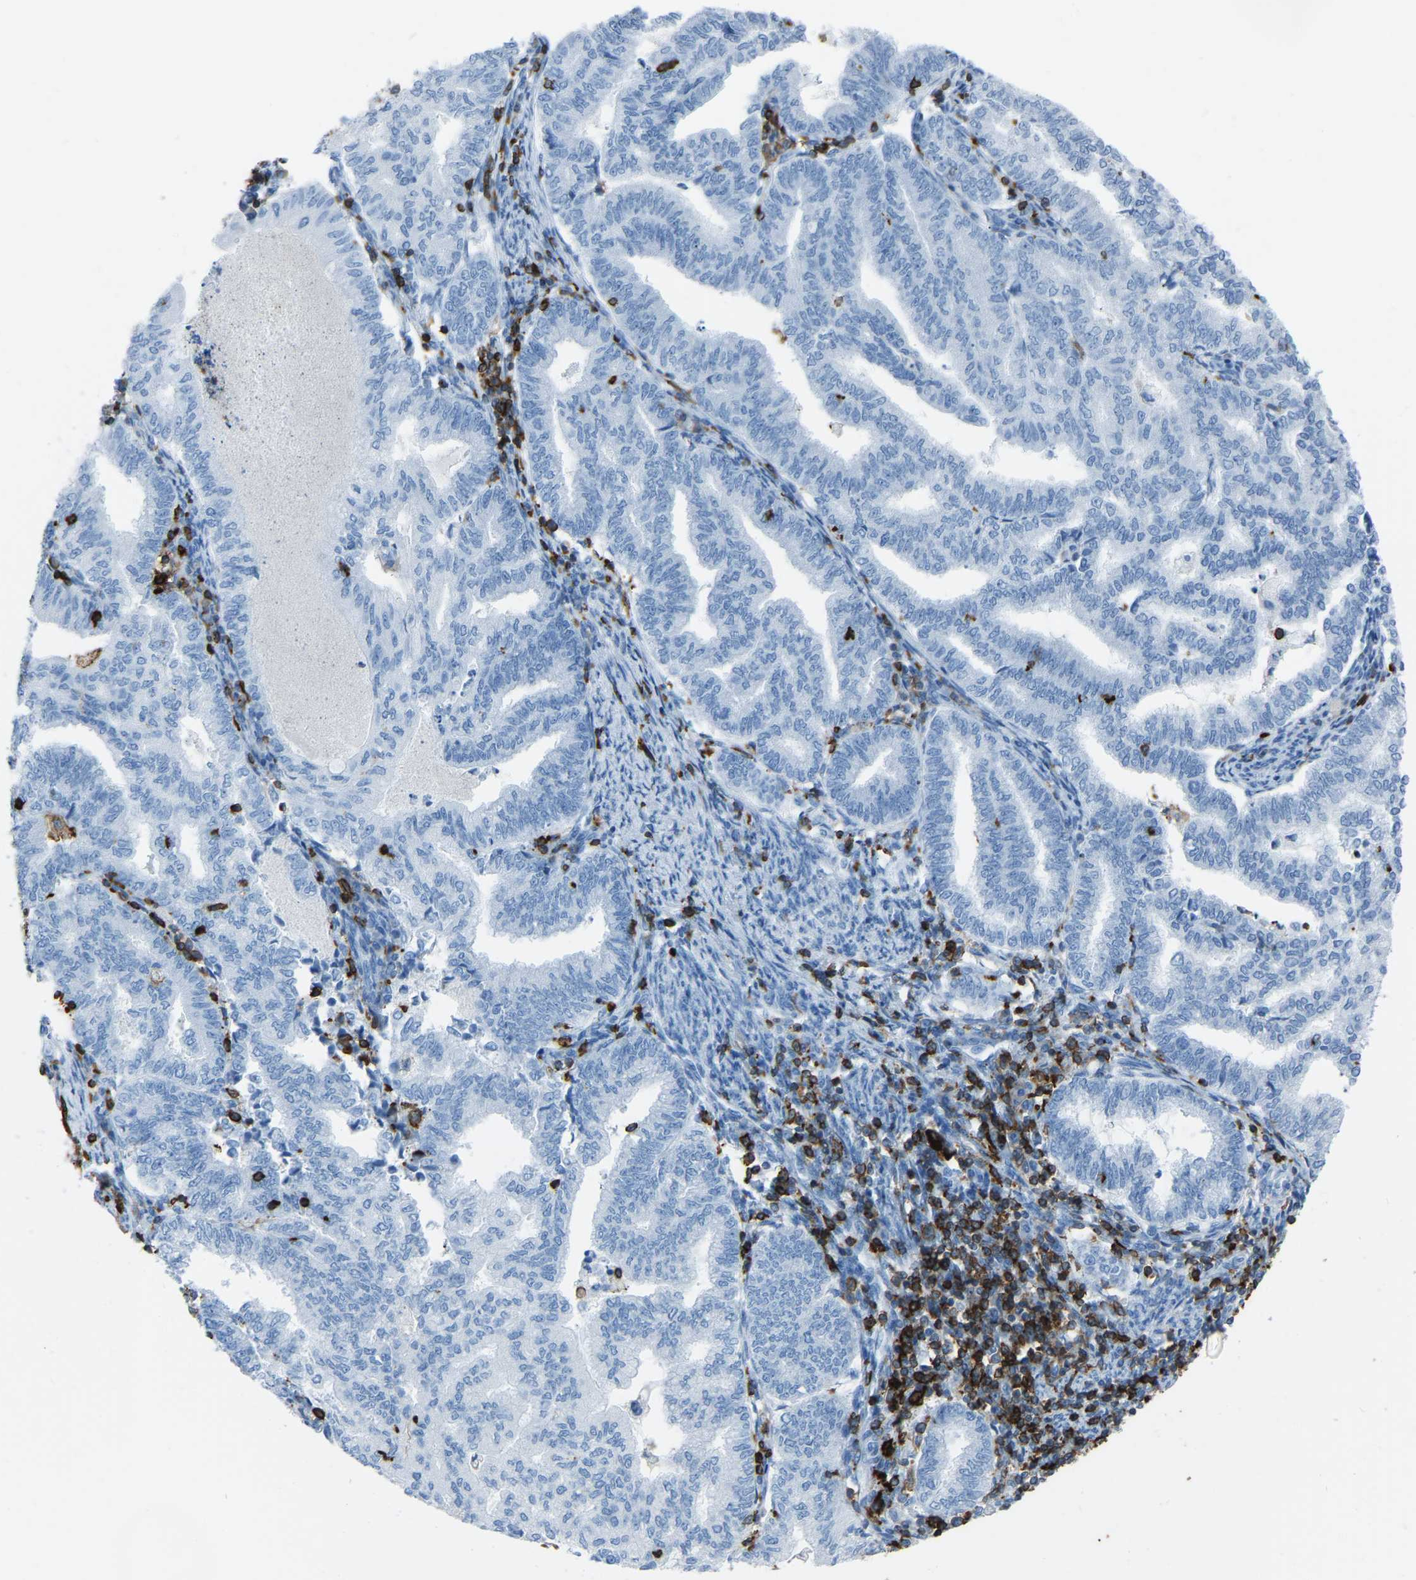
{"staining": {"intensity": "negative", "quantity": "none", "location": "none"}, "tissue": "endometrial cancer", "cell_type": "Tumor cells", "image_type": "cancer", "snomed": [{"axis": "morphology", "description": "Polyp, NOS"}, {"axis": "morphology", "description": "Adenocarcinoma, NOS"}, {"axis": "morphology", "description": "Adenoma, NOS"}, {"axis": "topography", "description": "Endometrium"}], "caption": "Tumor cells are negative for brown protein staining in polyp (endometrial).", "gene": "LSP1", "patient": {"sex": "female", "age": 79}}